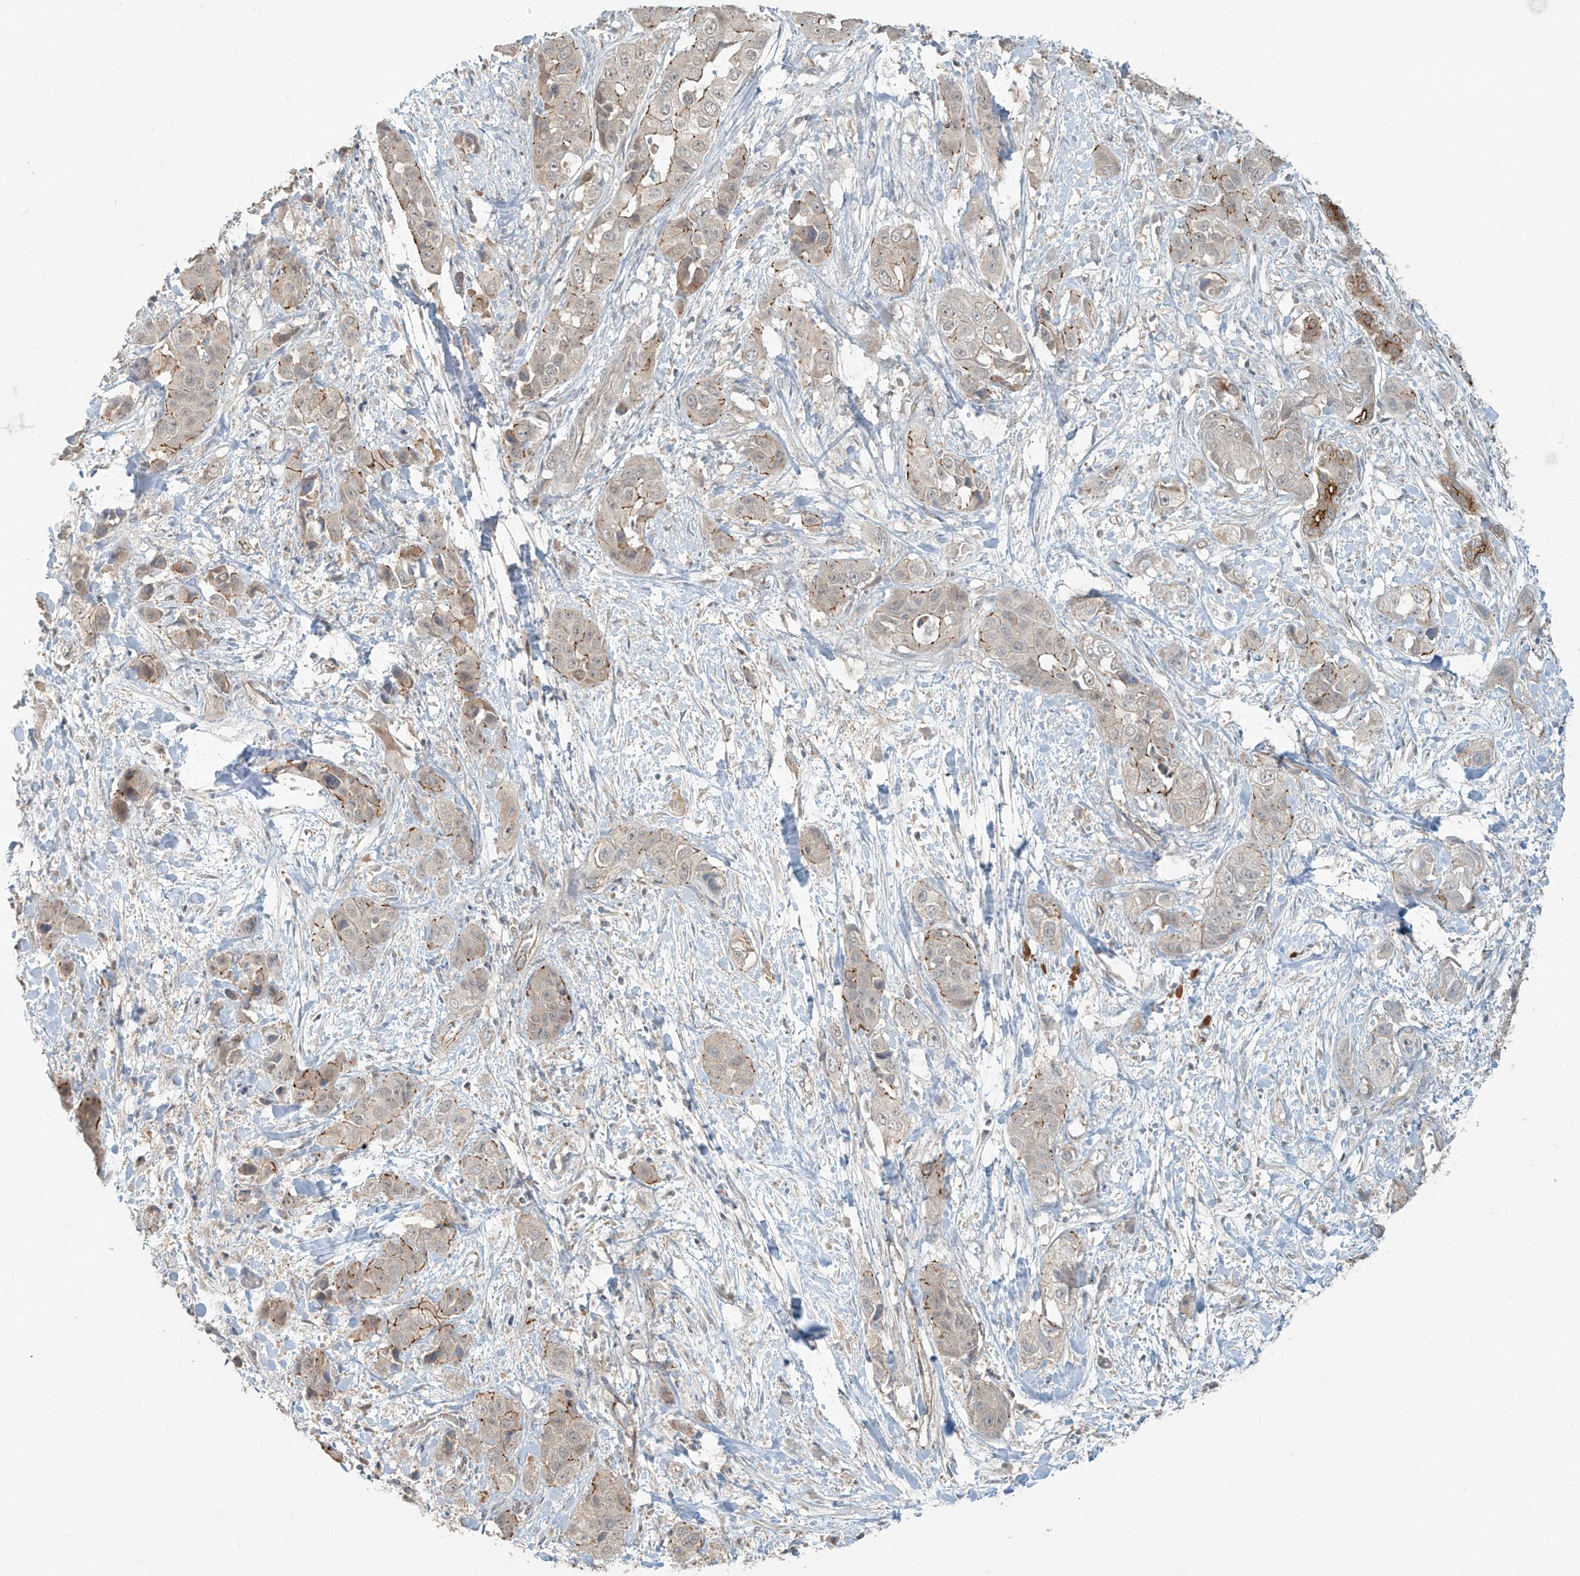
{"staining": {"intensity": "weak", "quantity": "25%-75%", "location": "cytoplasmic/membranous"}, "tissue": "liver cancer", "cell_type": "Tumor cells", "image_type": "cancer", "snomed": [{"axis": "morphology", "description": "Cholangiocarcinoma"}, {"axis": "topography", "description": "Liver"}], "caption": "Tumor cells show low levels of weak cytoplasmic/membranous positivity in about 25%-75% of cells in human liver cancer. (Brightfield microscopy of DAB IHC at high magnification).", "gene": "ZNF16", "patient": {"sex": "female", "age": 52}}